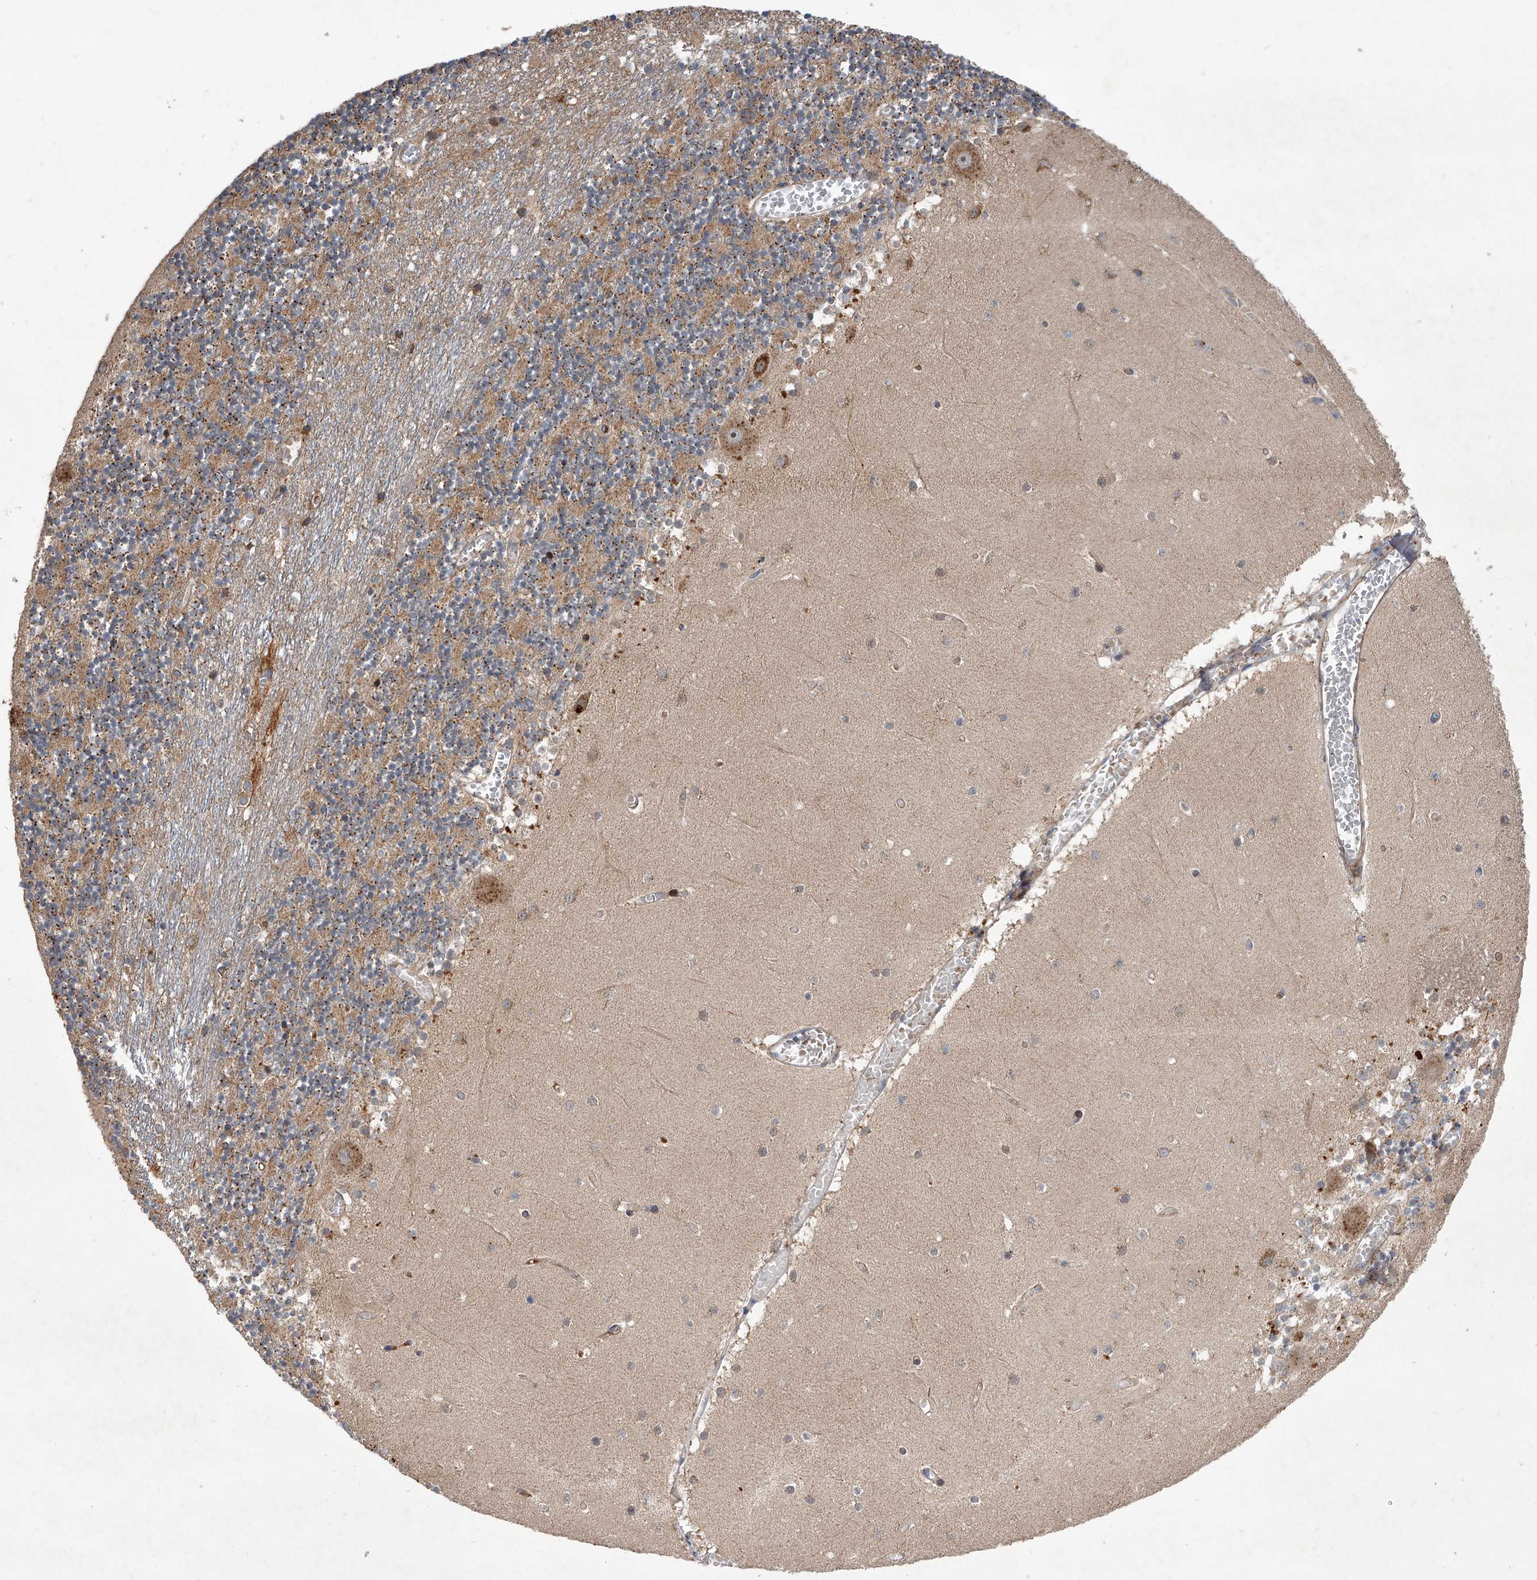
{"staining": {"intensity": "strong", "quantity": ">75%", "location": "cytoplasmic/membranous"}, "tissue": "cerebellum", "cell_type": "Cells in granular layer", "image_type": "normal", "snomed": [{"axis": "morphology", "description": "Normal tissue, NOS"}, {"axis": "topography", "description": "Cerebellum"}], "caption": "Immunohistochemical staining of unremarkable human cerebellum shows strong cytoplasmic/membranous protein staining in approximately >75% of cells in granular layer.", "gene": "USP47", "patient": {"sex": "female", "age": 28}}